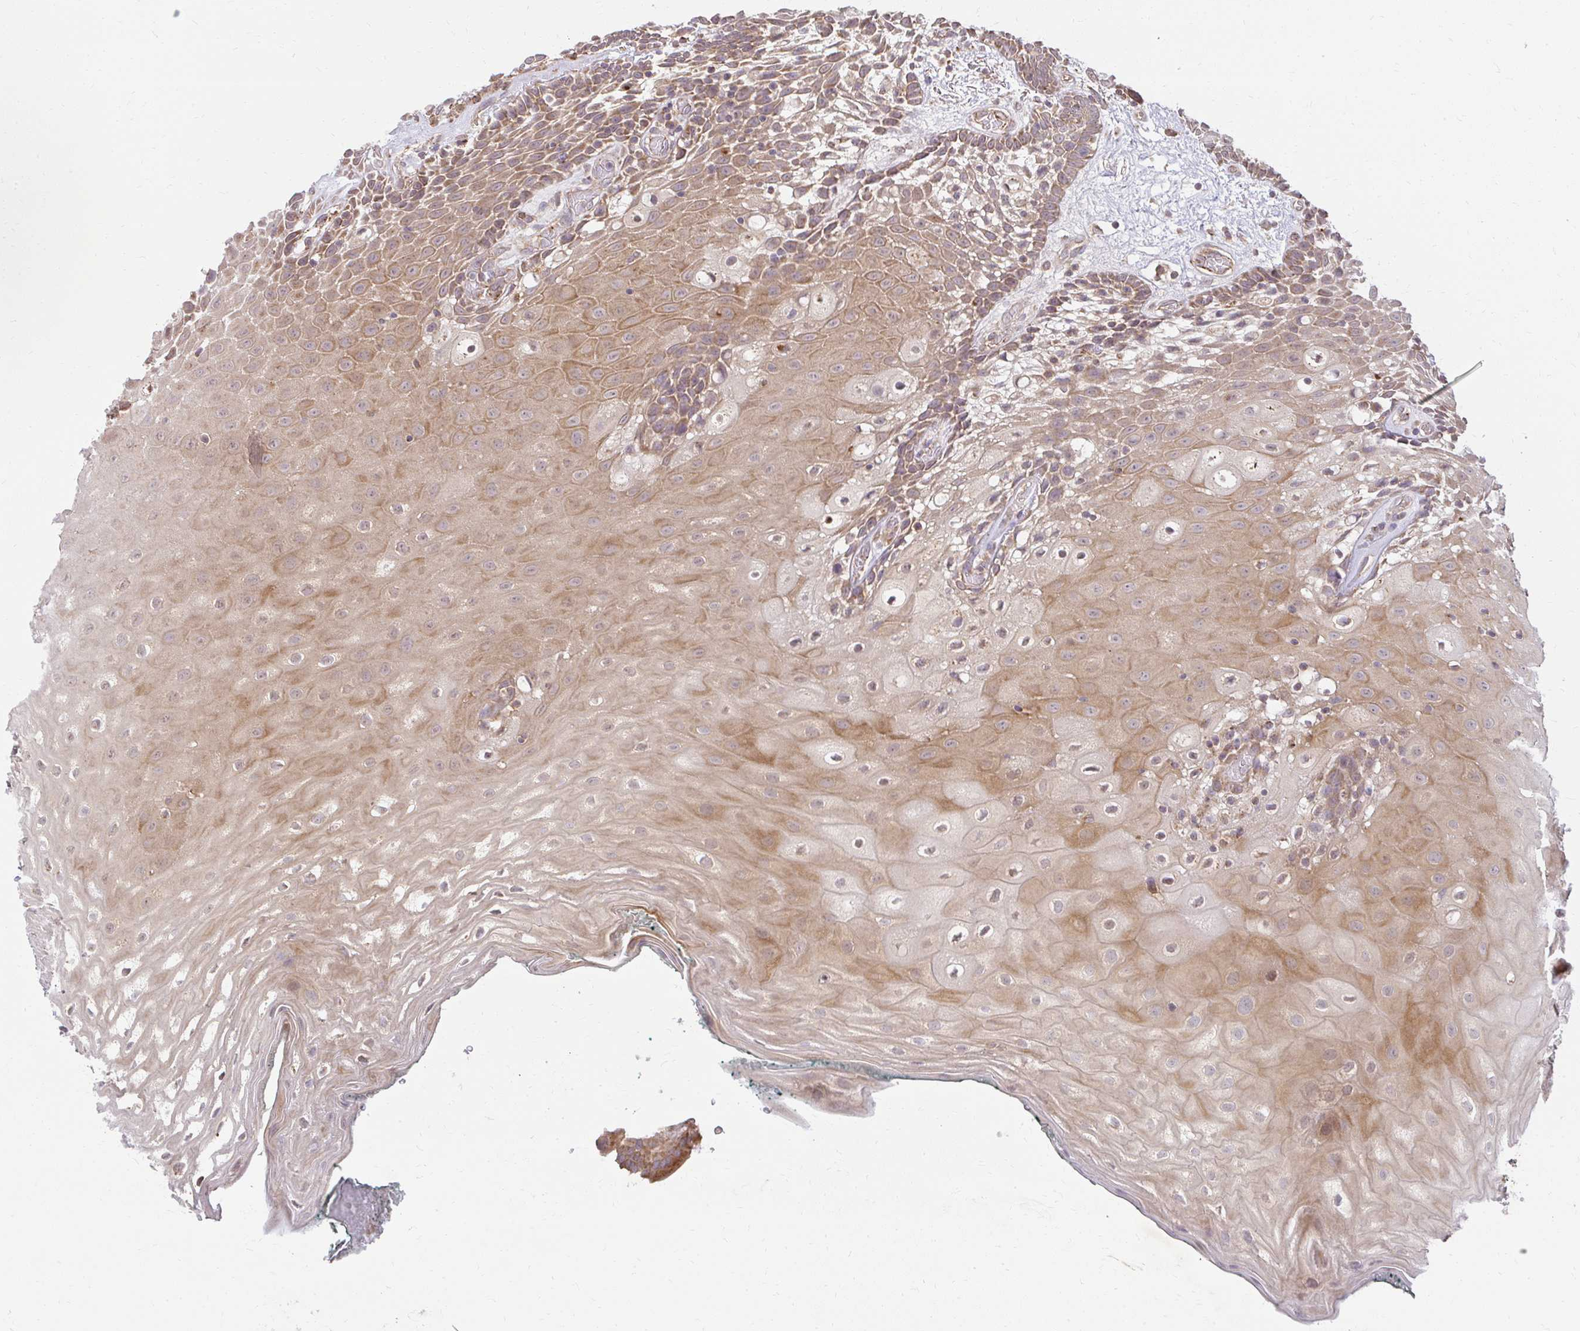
{"staining": {"intensity": "moderate", "quantity": ">75%", "location": "cytoplasmic/membranous"}, "tissue": "oral mucosa", "cell_type": "Squamous epithelial cells", "image_type": "normal", "snomed": [{"axis": "morphology", "description": "Normal tissue, NOS"}, {"axis": "morphology", "description": "Squamous cell carcinoma, NOS"}, {"axis": "topography", "description": "Oral tissue"}, {"axis": "topography", "description": "Head-Neck"}], "caption": "Human oral mucosa stained for a protein (brown) exhibits moderate cytoplasmic/membranous positive staining in about >75% of squamous epithelial cells.", "gene": "GNS", "patient": {"sex": "male", "age": 64}}